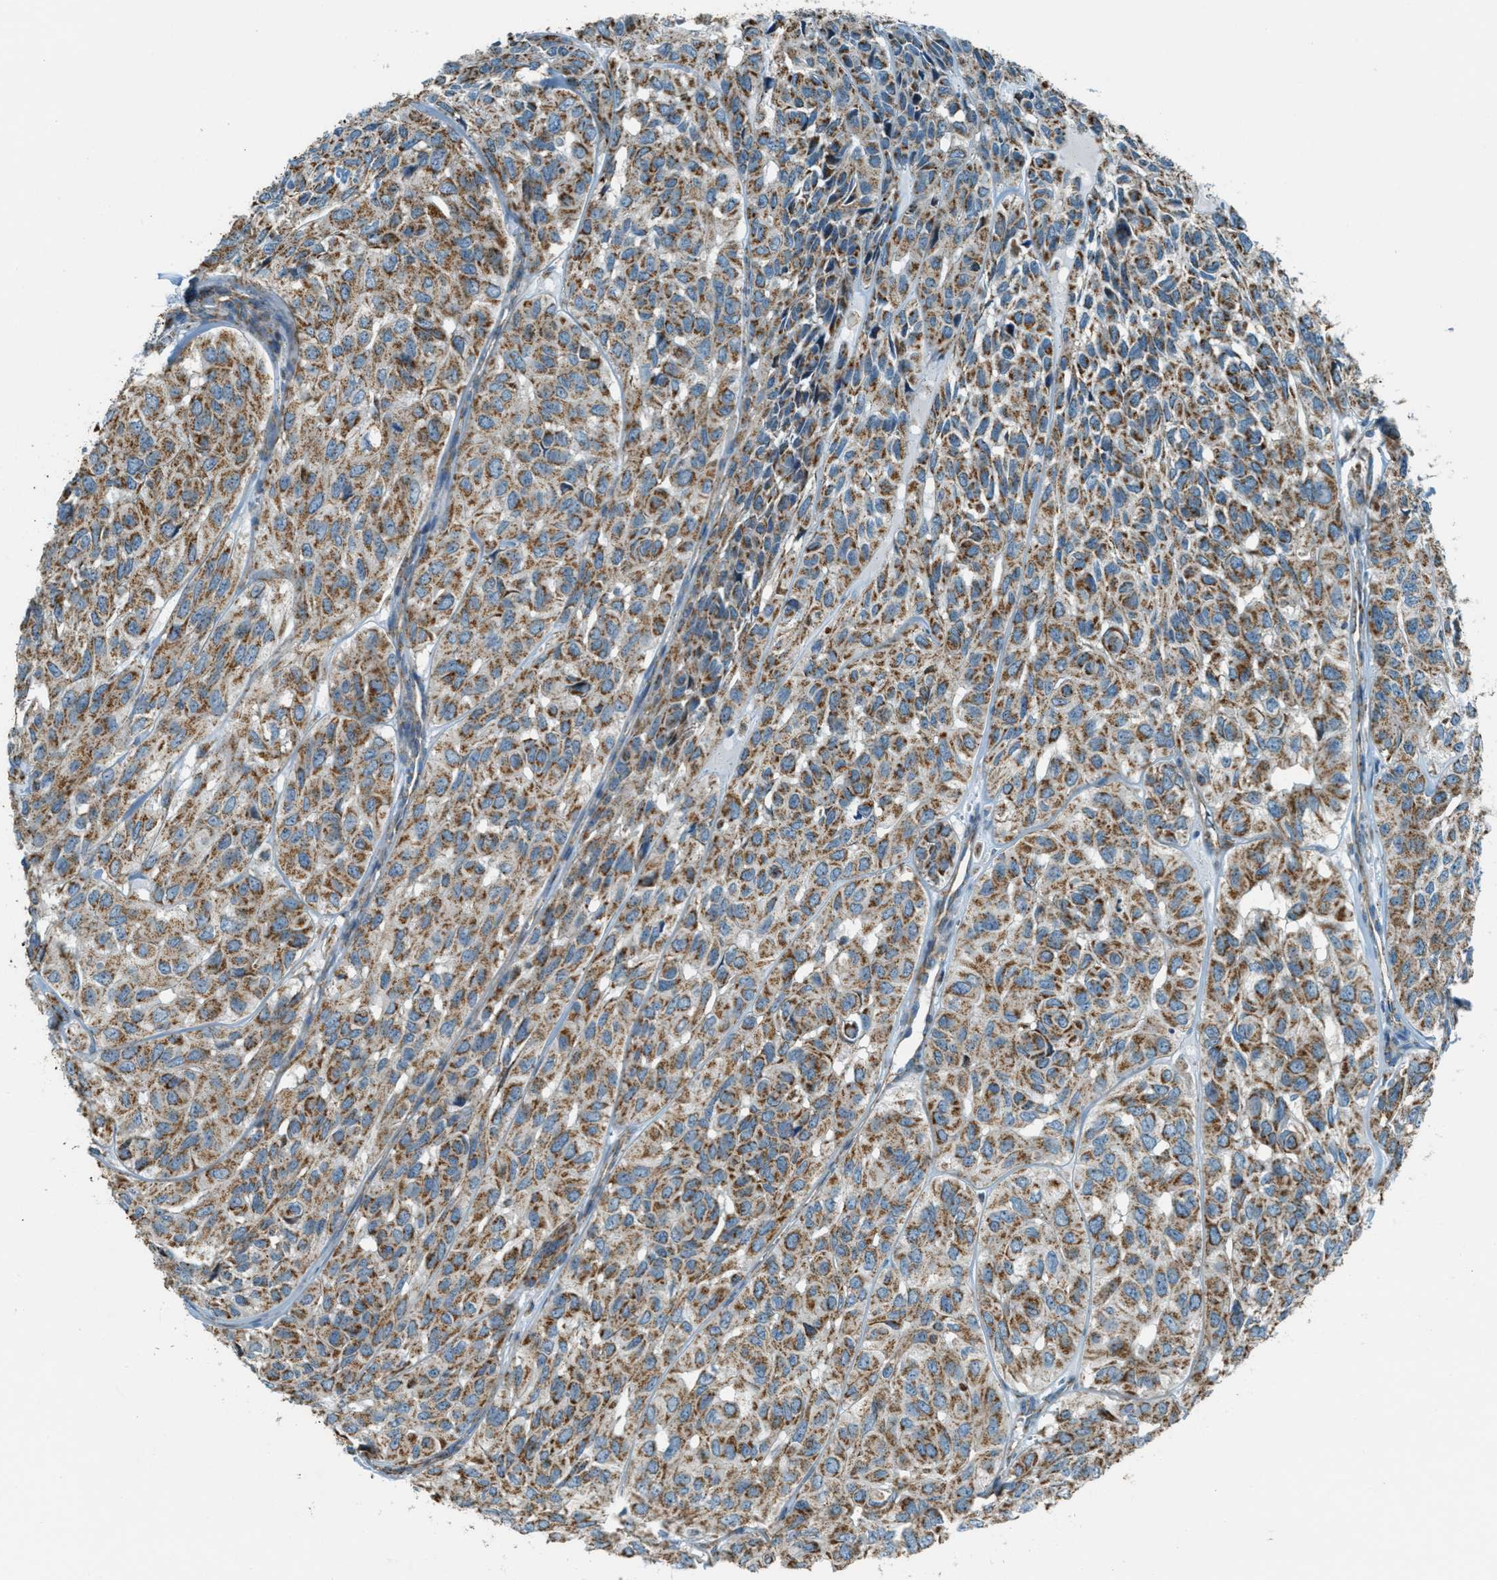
{"staining": {"intensity": "moderate", "quantity": ">75%", "location": "cytoplasmic/membranous"}, "tissue": "head and neck cancer", "cell_type": "Tumor cells", "image_type": "cancer", "snomed": [{"axis": "morphology", "description": "Adenocarcinoma, NOS"}, {"axis": "topography", "description": "Salivary gland, NOS"}, {"axis": "topography", "description": "Head-Neck"}], "caption": "Tumor cells display moderate cytoplasmic/membranous expression in about >75% of cells in head and neck cancer.", "gene": "CHST15", "patient": {"sex": "female", "age": 76}}